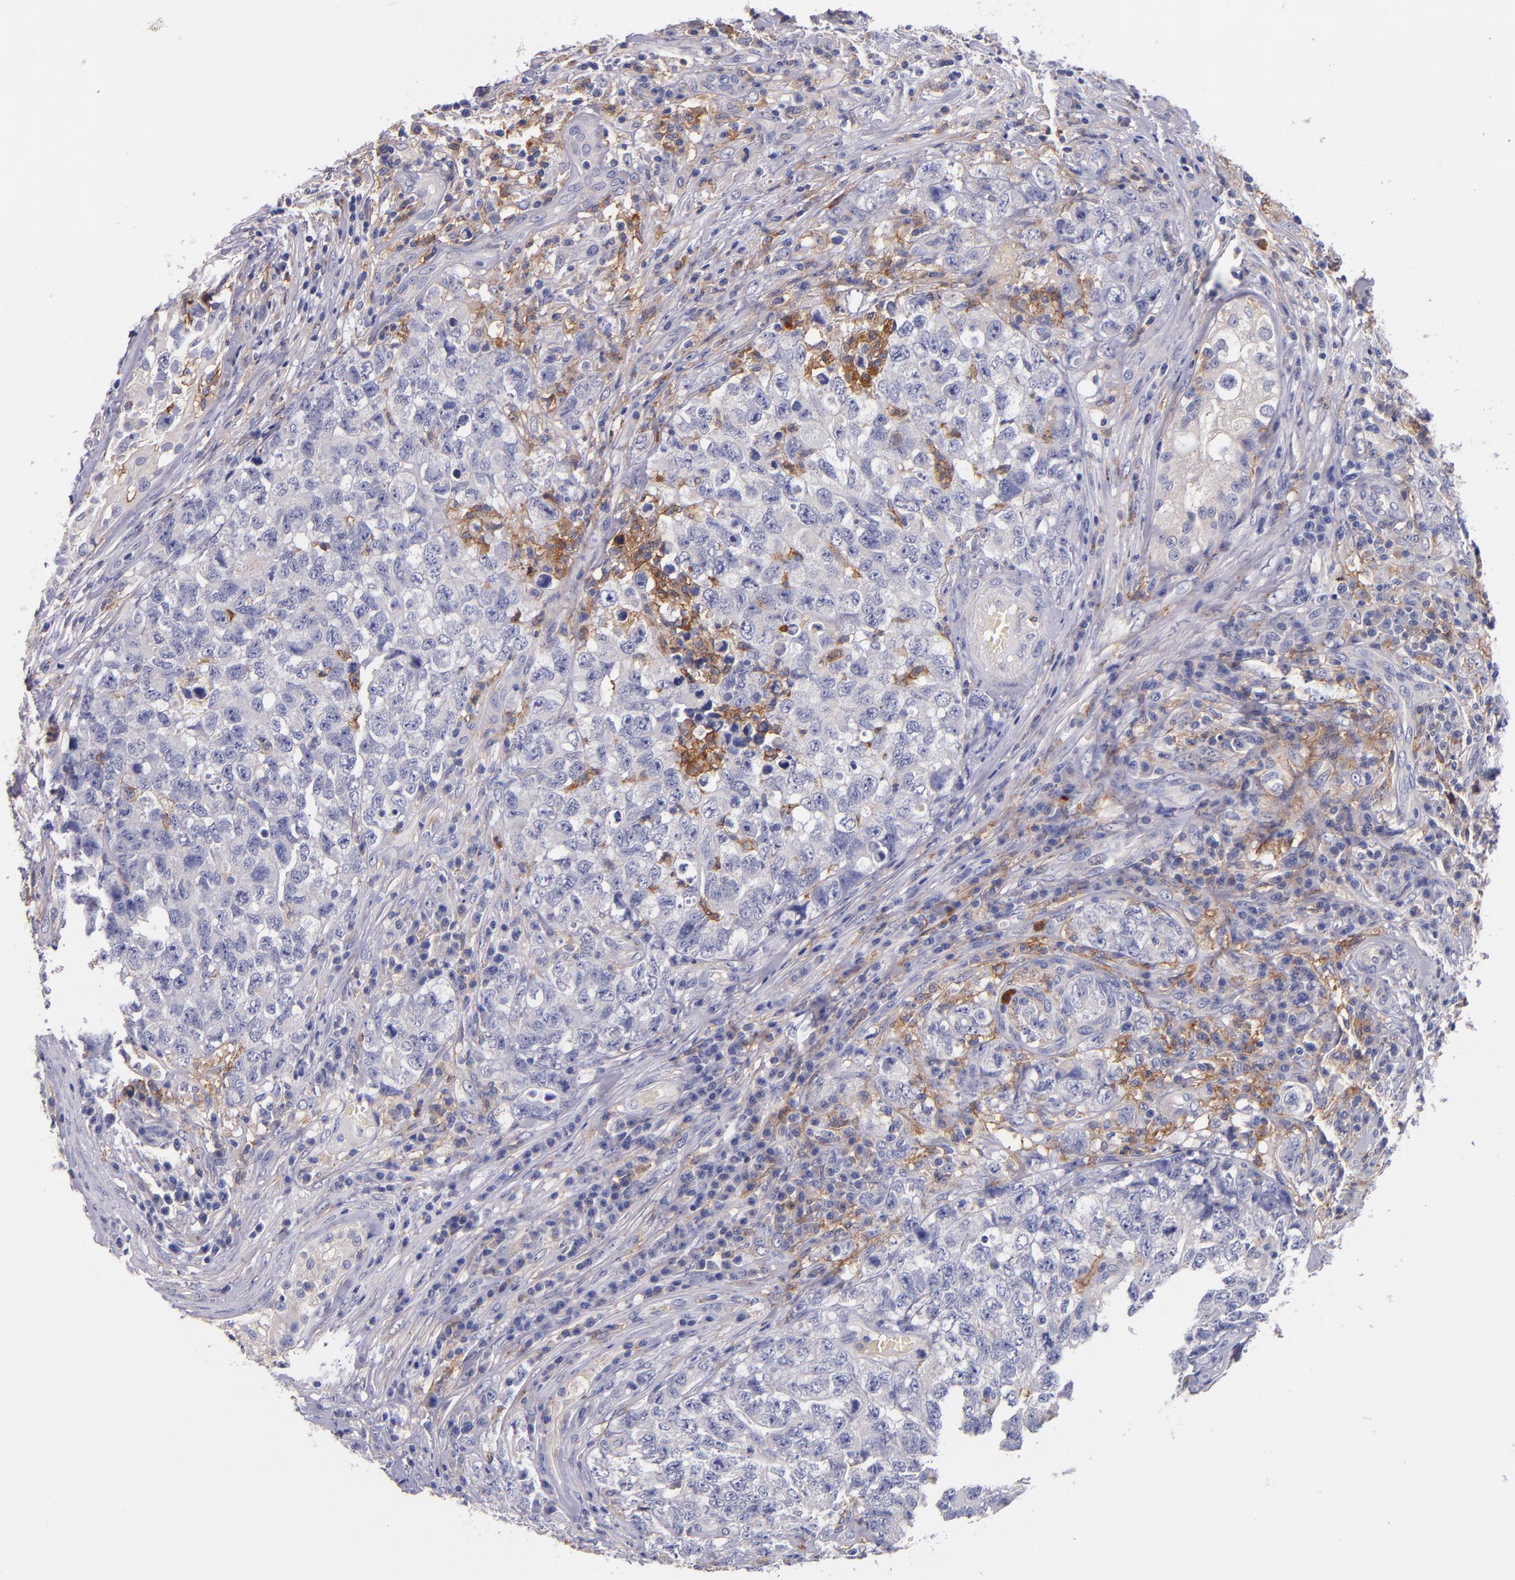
{"staining": {"intensity": "negative", "quantity": "none", "location": "none"}, "tissue": "testis cancer", "cell_type": "Tumor cells", "image_type": "cancer", "snomed": [{"axis": "morphology", "description": "Carcinoma, Embryonal, NOS"}, {"axis": "topography", "description": "Testis"}], "caption": "This is a photomicrograph of IHC staining of testis cancer, which shows no expression in tumor cells.", "gene": "C5AR1", "patient": {"sex": "male", "age": 31}}